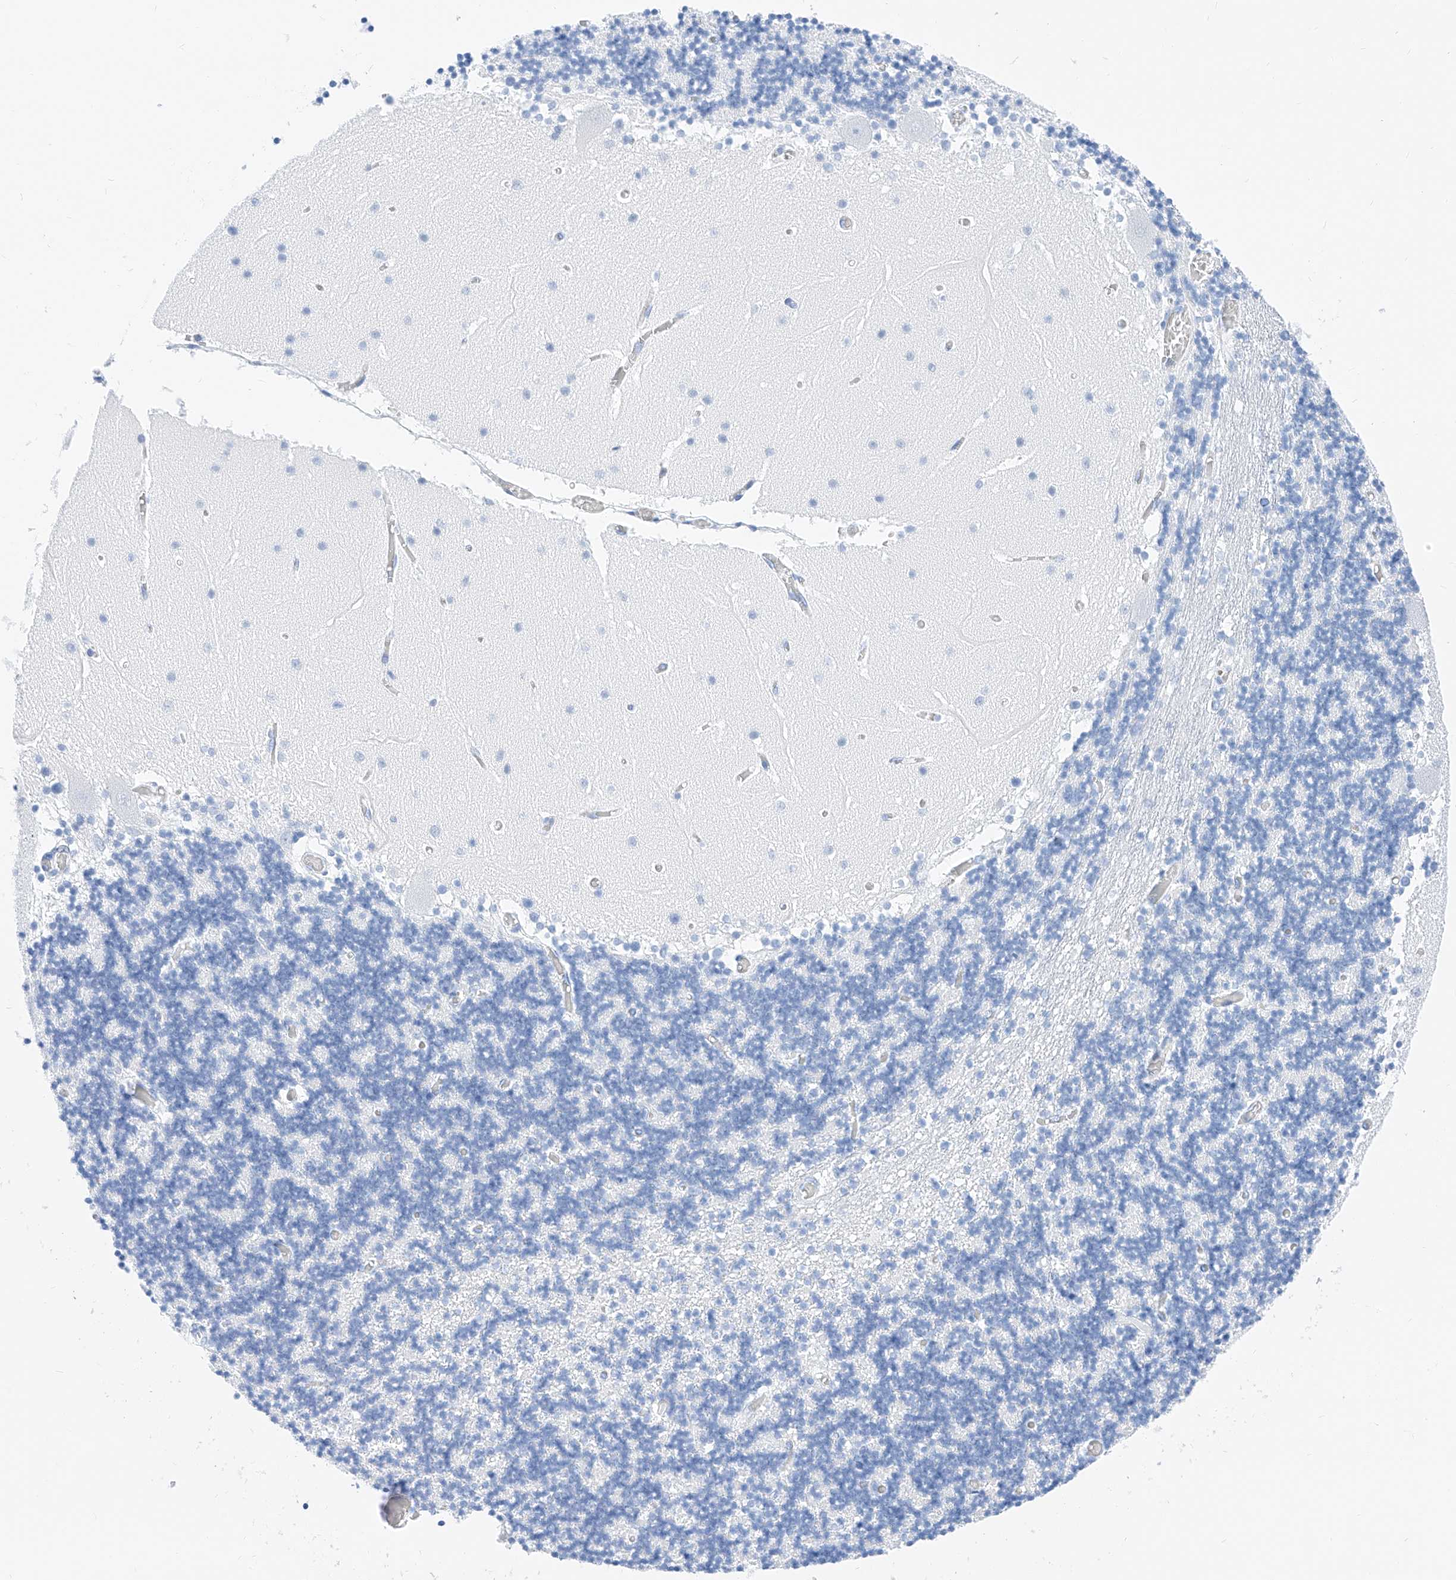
{"staining": {"intensity": "negative", "quantity": "none", "location": "none"}, "tissue": "cerebellum", "cell_type": "Cells in granular layer", "image_type": "normal", "snomed": [{"axis": "morphology", "description": "Normal tissue, NOS"}, {"axis": "topography", "description": "Cerebellum"}], "caption": "Cells in granular layer show no significant staining in benign cerebellum. The staining was performed using DAB (3,3'-diaminobenzidine) to visualize the protein expression in brown, while the nuclei were stained in blue with hematoxylin (Magnification: 20x).", "gene": "KCNJ1", "patient": {"sex": "female", "age": 28}}